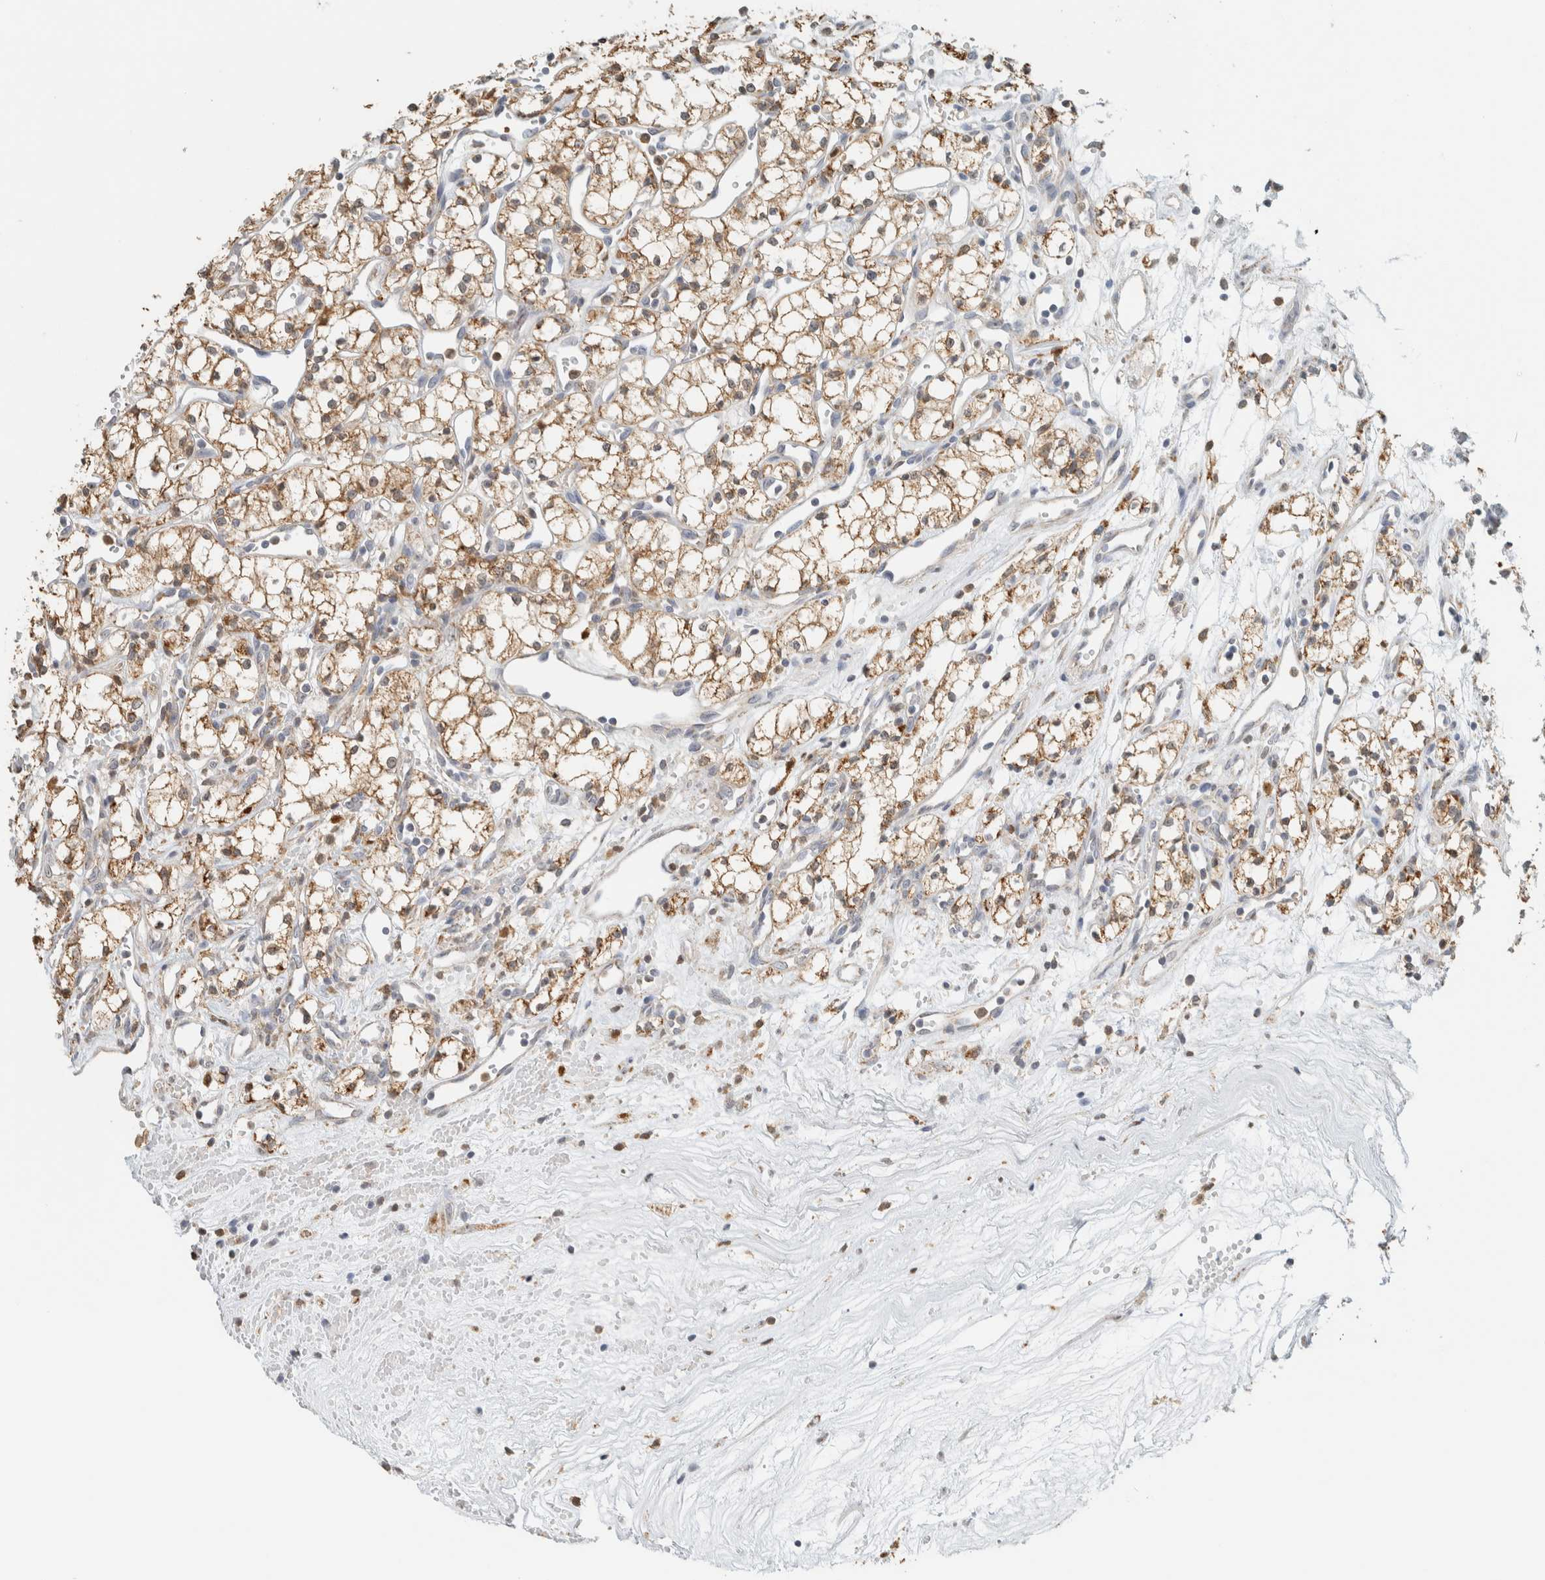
{"staining": {"intensity": "moderate", "quantity": ">75%", "location": "cytoplasmic/membranous"}, "tissue": "renal cancer", "cell_type": "Tumor cells", "image_type": "cancer", "snomed": [{"axis": "morphology", "description": "Adenocarcinoma, NOS"}, {"axis": "topography", "description": "Kidney"}], "caption": "This histopathology image exhibits immunohistochemistry (IHC) staining of human renal adenocarcinoma, with medium moderate cytoplasmic/membranous positivity in about >75% of tumor cells.", "gene": "CAPG", "patient": {"sex": "male", "age": 59}}